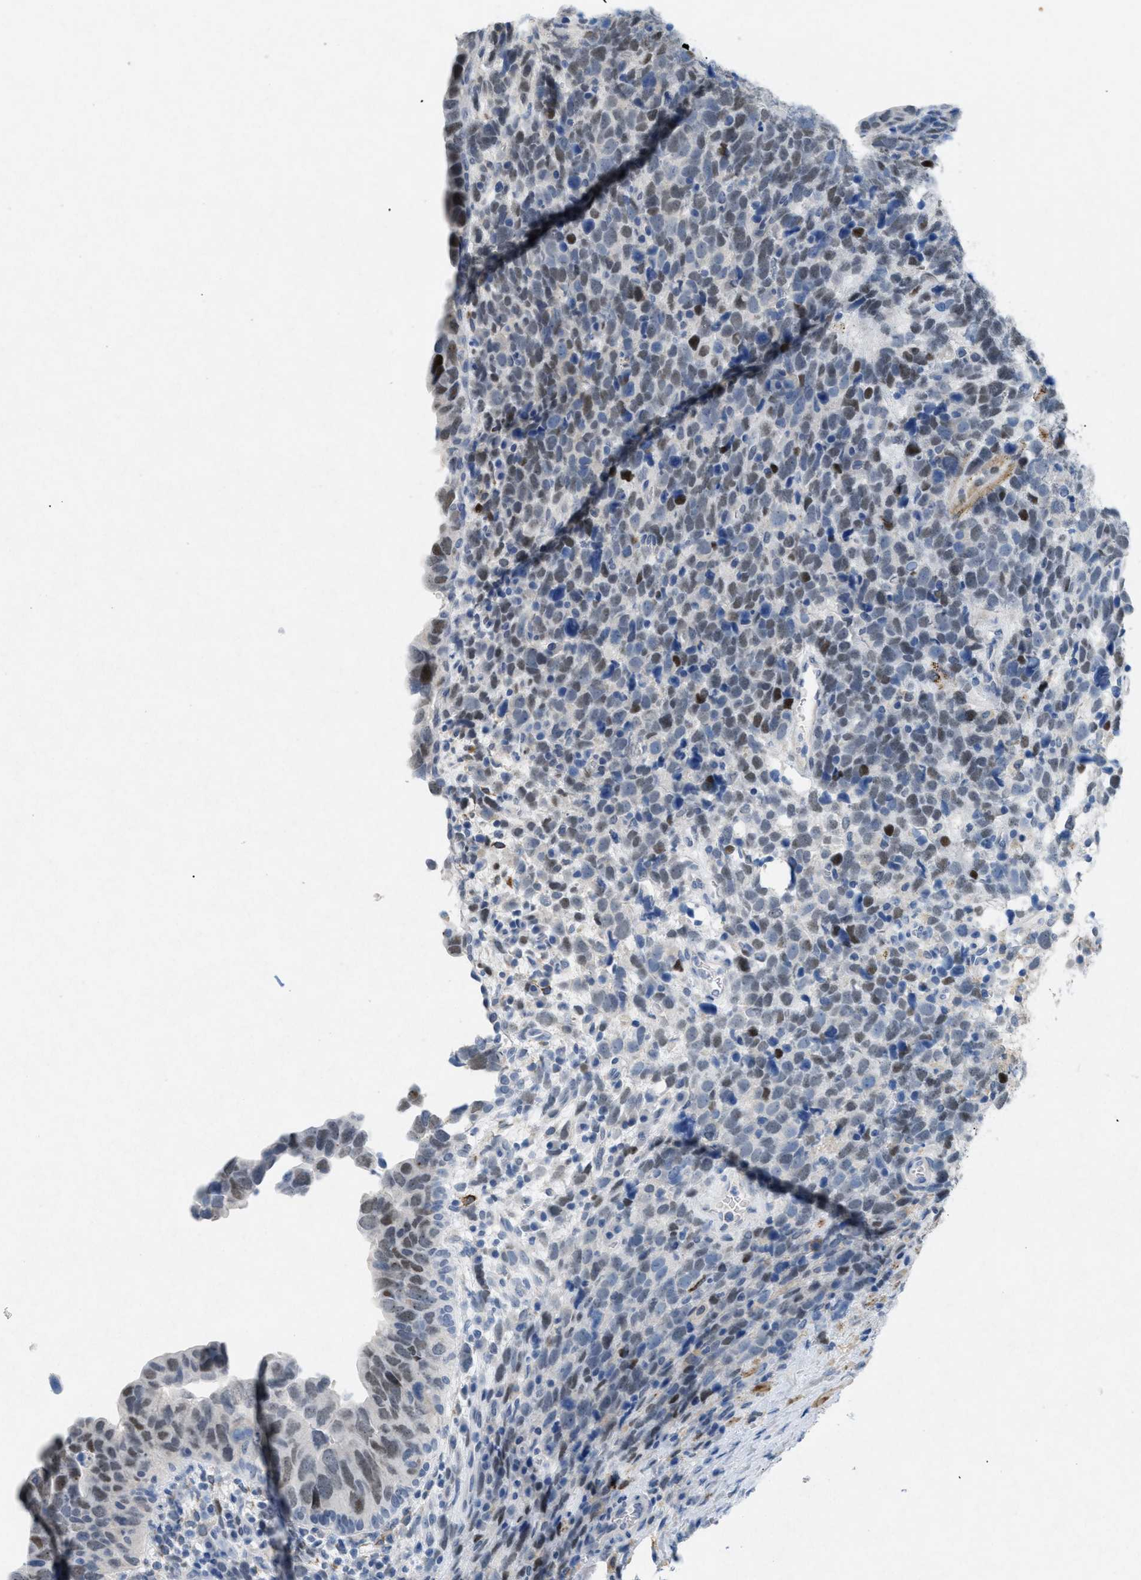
{"staining": {"intensity": "weak", "quantity": "25%-75%", "location": "nuclear"}, "tissue": "urothelial cancer", "cell_type": "Tumor cells", "image_type": "cancer", "snomed": [{"axis": "morphology", "description": "Urothelial carcinoma, High grade"}, {"axis": "topography", "description": "Urinary bladder"}], "caption": "An image of human urothelial cancer stained for a protein demonstrates weak nuclear brown staining in tumor cells.", "gene": "TASOR", "patient": {"sex": "female", "age": 82}}